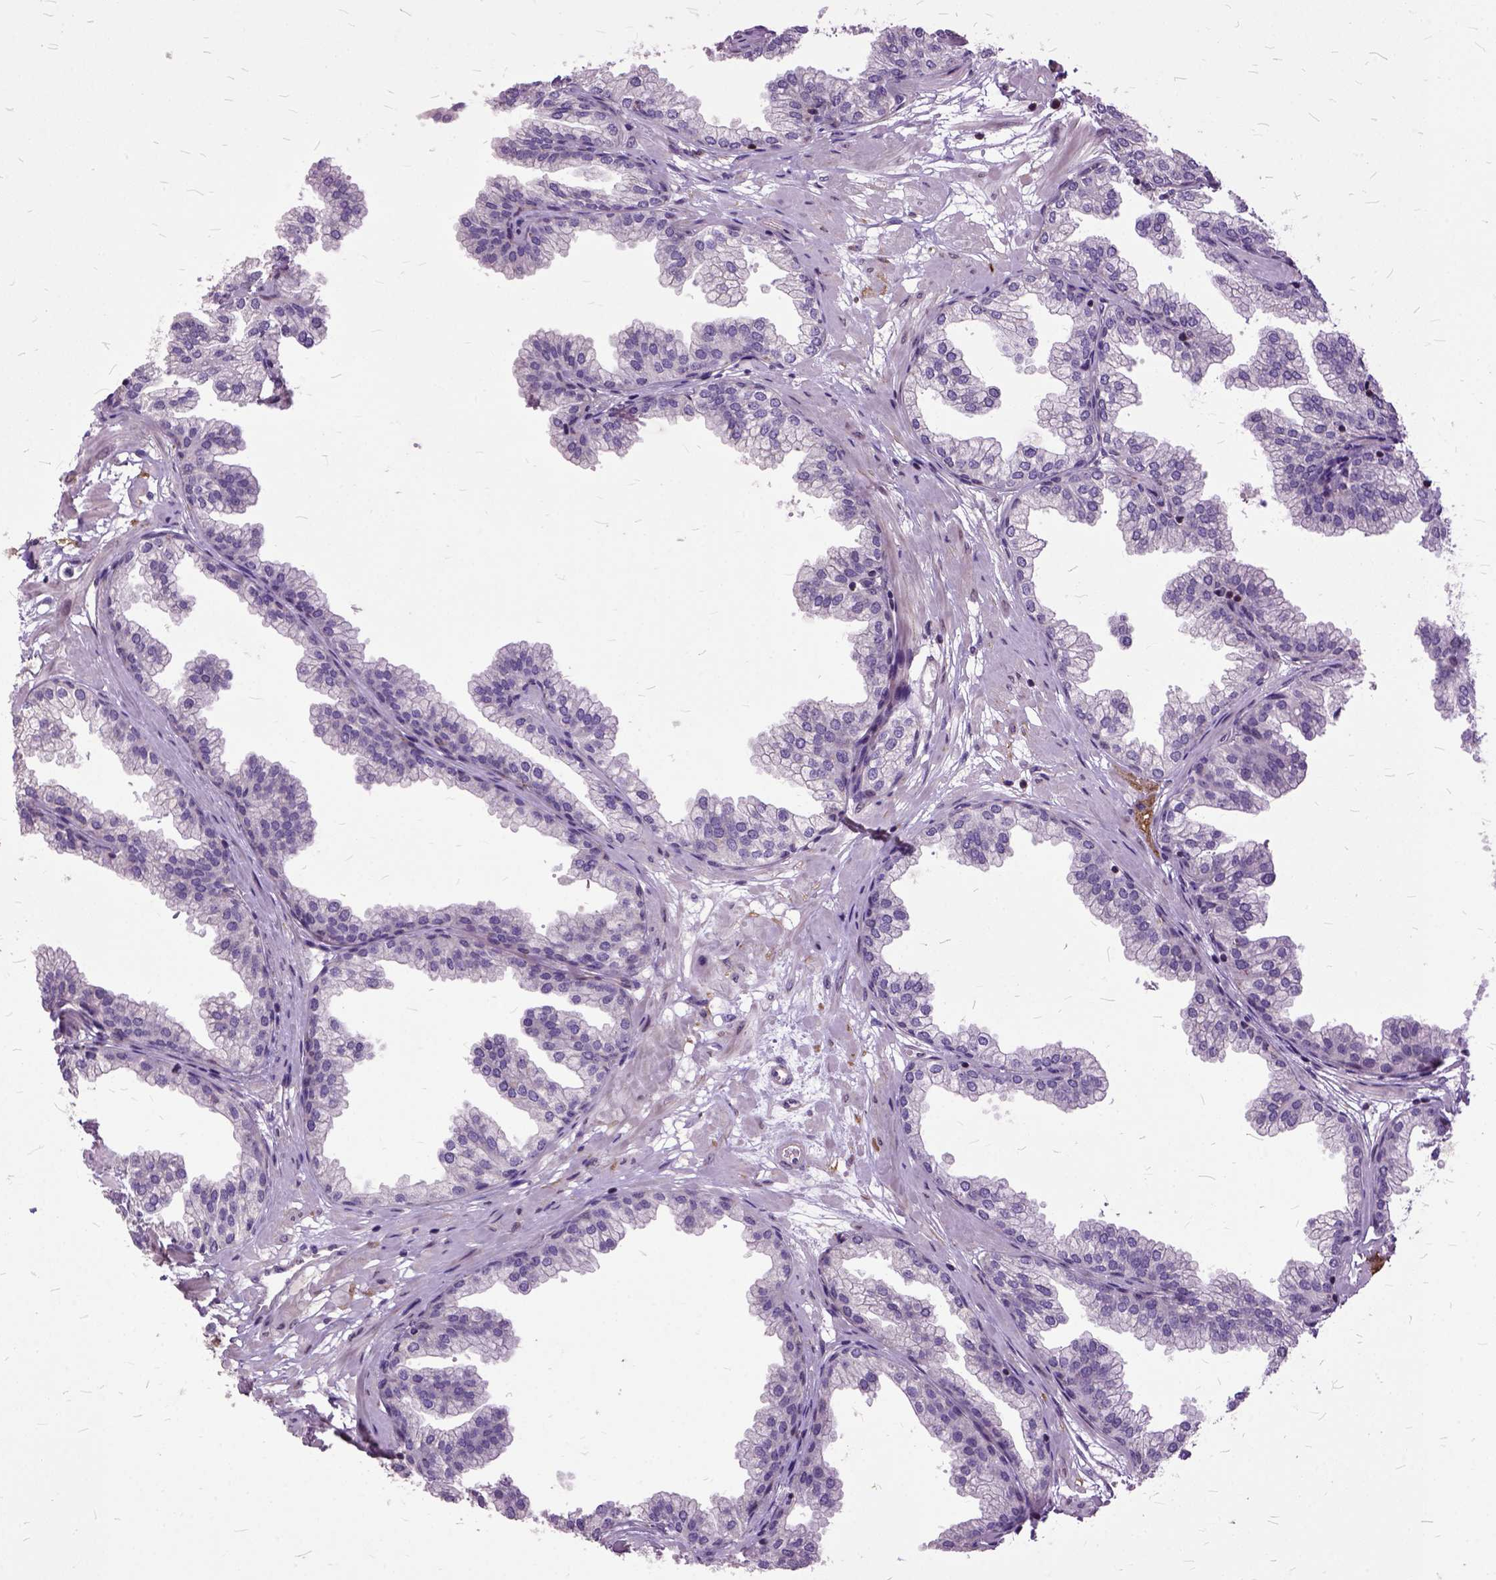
{"staining": {"intensity": "negative", "quantity": "none", "location": "none"}, "tissue": "prostate", "cell_type": "Glandular cells", "image_type": "normal", "snomed": [{"axis": "morphology", "description": "Normal tissue, NOS"}, {"axis": "topography", "description": "Prostate"}], "caption": "A high-resolution image shows IHC staining of unremarkable prostate, which exhibits no significant staining in glandular cells. The staining is performed using DAB (3,3'-diaminobenzidine) brown chromogen with nuclei counter-stained in using hematoxylin.", "gene": "AREG", "patient": {"sex": "male", "age": 37}}